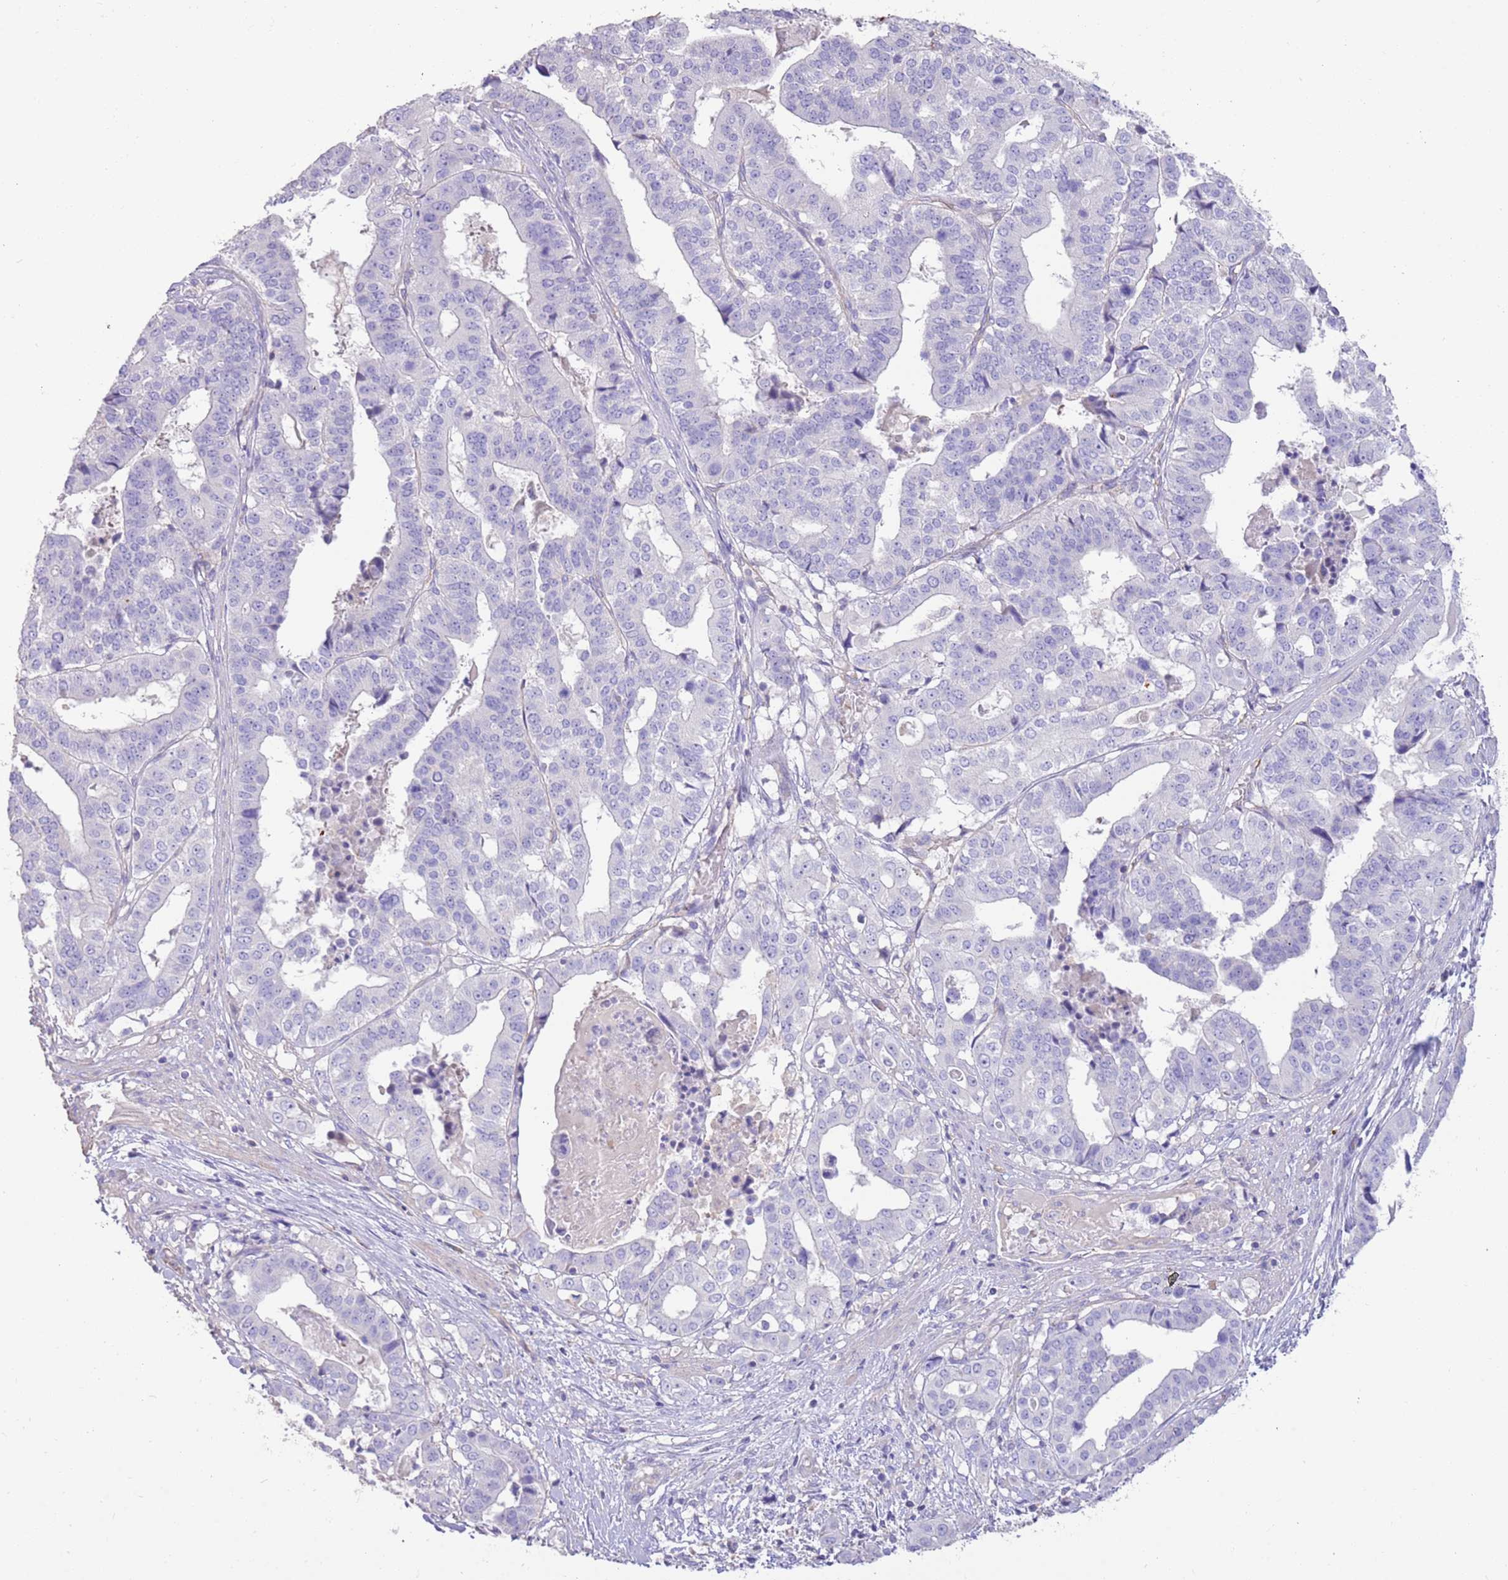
{"staining": {"intensity": "negative", "quantity": "none", "location": "none"}, "tissue": "stomach cancer", "cell_type": "Tumor cells", "image_type": "cancer", "snomed": [{"axis": "morphology", "description": "Adenocarcinoma, NOS"}, {"axis": "topography", "description": "Stomach"}], "caption": "Human stomach cancer (adenocarcinoma) stained for a protein using immunohistochemistry (IHC) shows no staining in tumor cells.", "gene": "SFTPA1", "patient": {"sex": "male", "age": 48}}